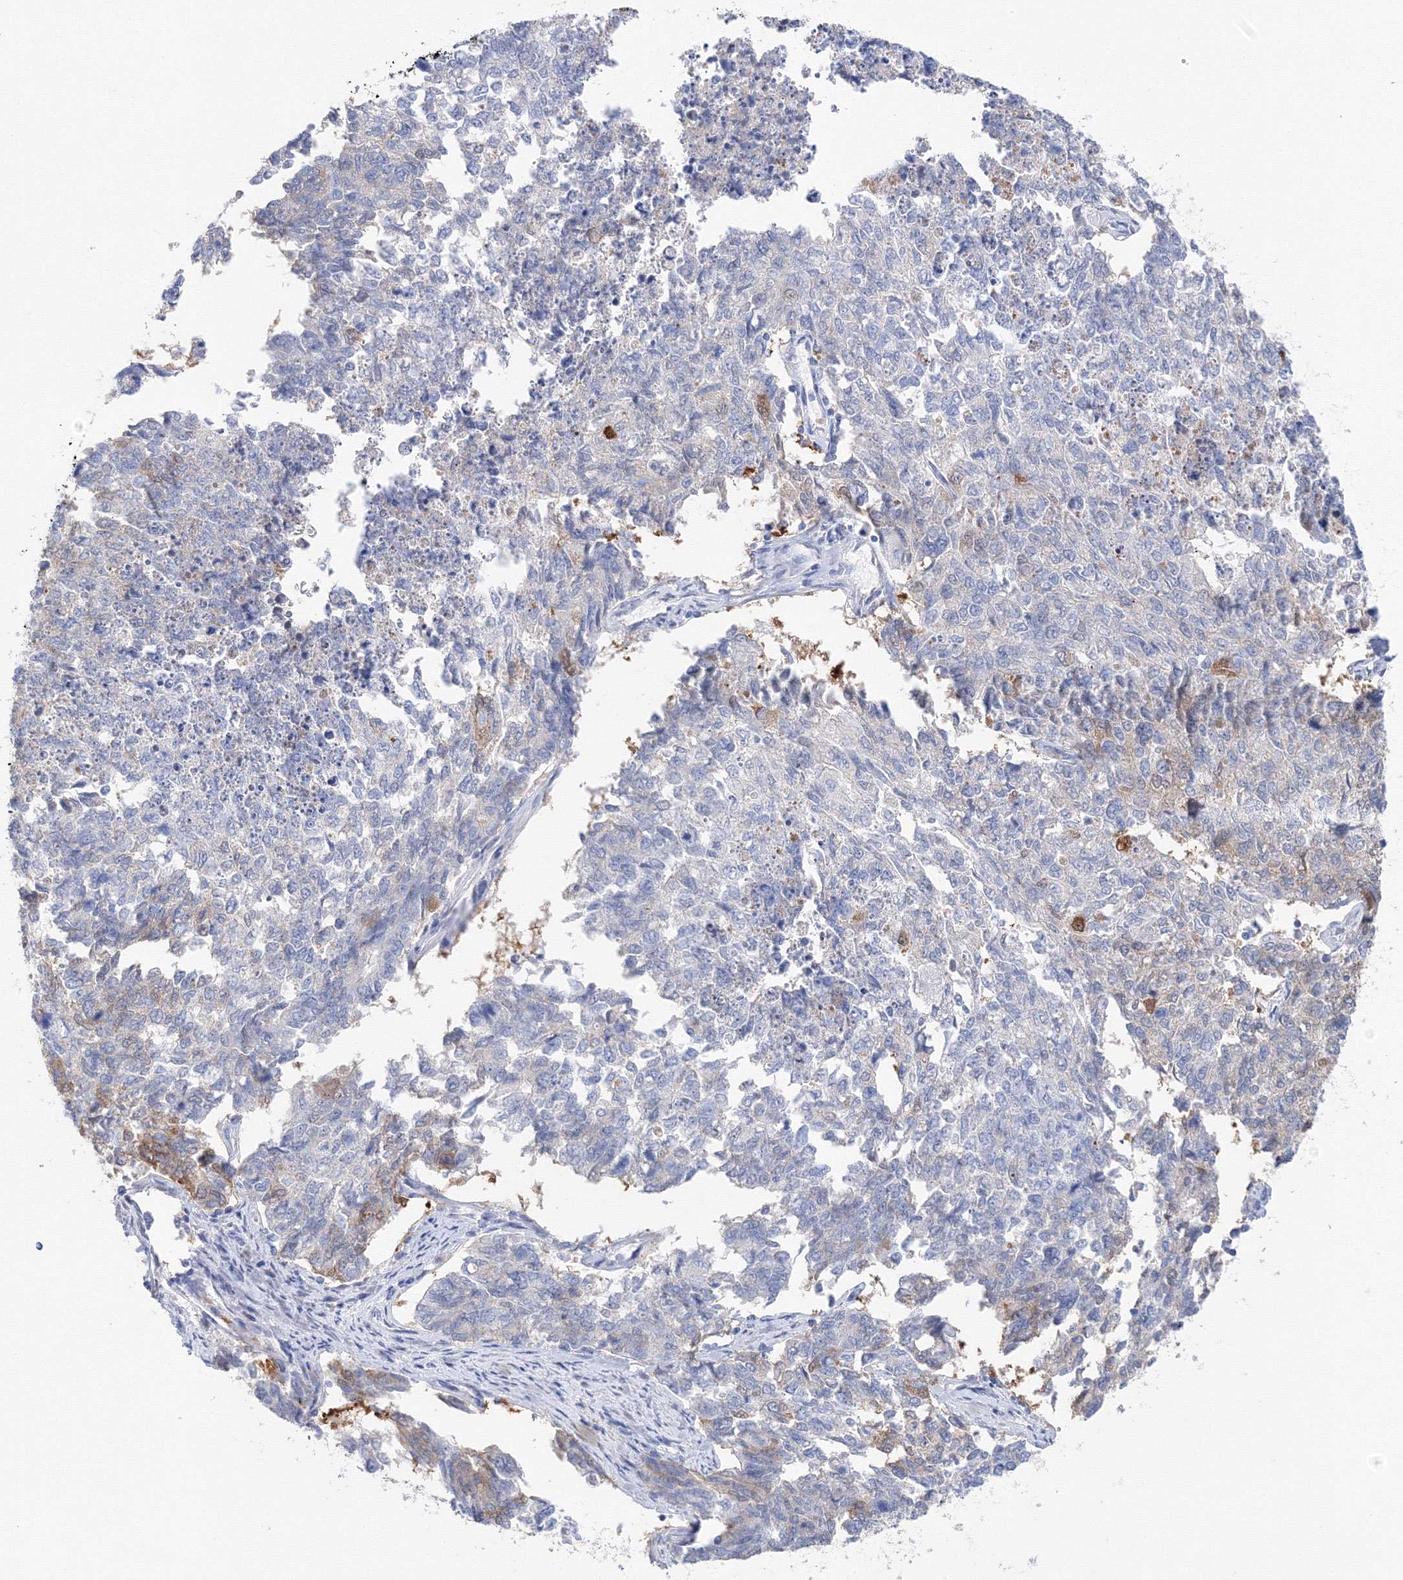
{"staining": {"intensity": "negative", "quantity": "none", "location": "none"}, "tissue": "cervical cancer", "cell_type": "Tumor cells", "image_type": "cancer", "snomed": [{"axis": "morphology", "description": "Squamous cell carcinoma, NOS"}, {"axis": "topography", "description": "Cervix"}], "caption": "The IHC micrograph has no significant expression in tumor cells of cervical cancer (squamous cell carcinoma) tissue.", "gene": "TAMM41", "patient": {"sex": "female", "age": 63}}